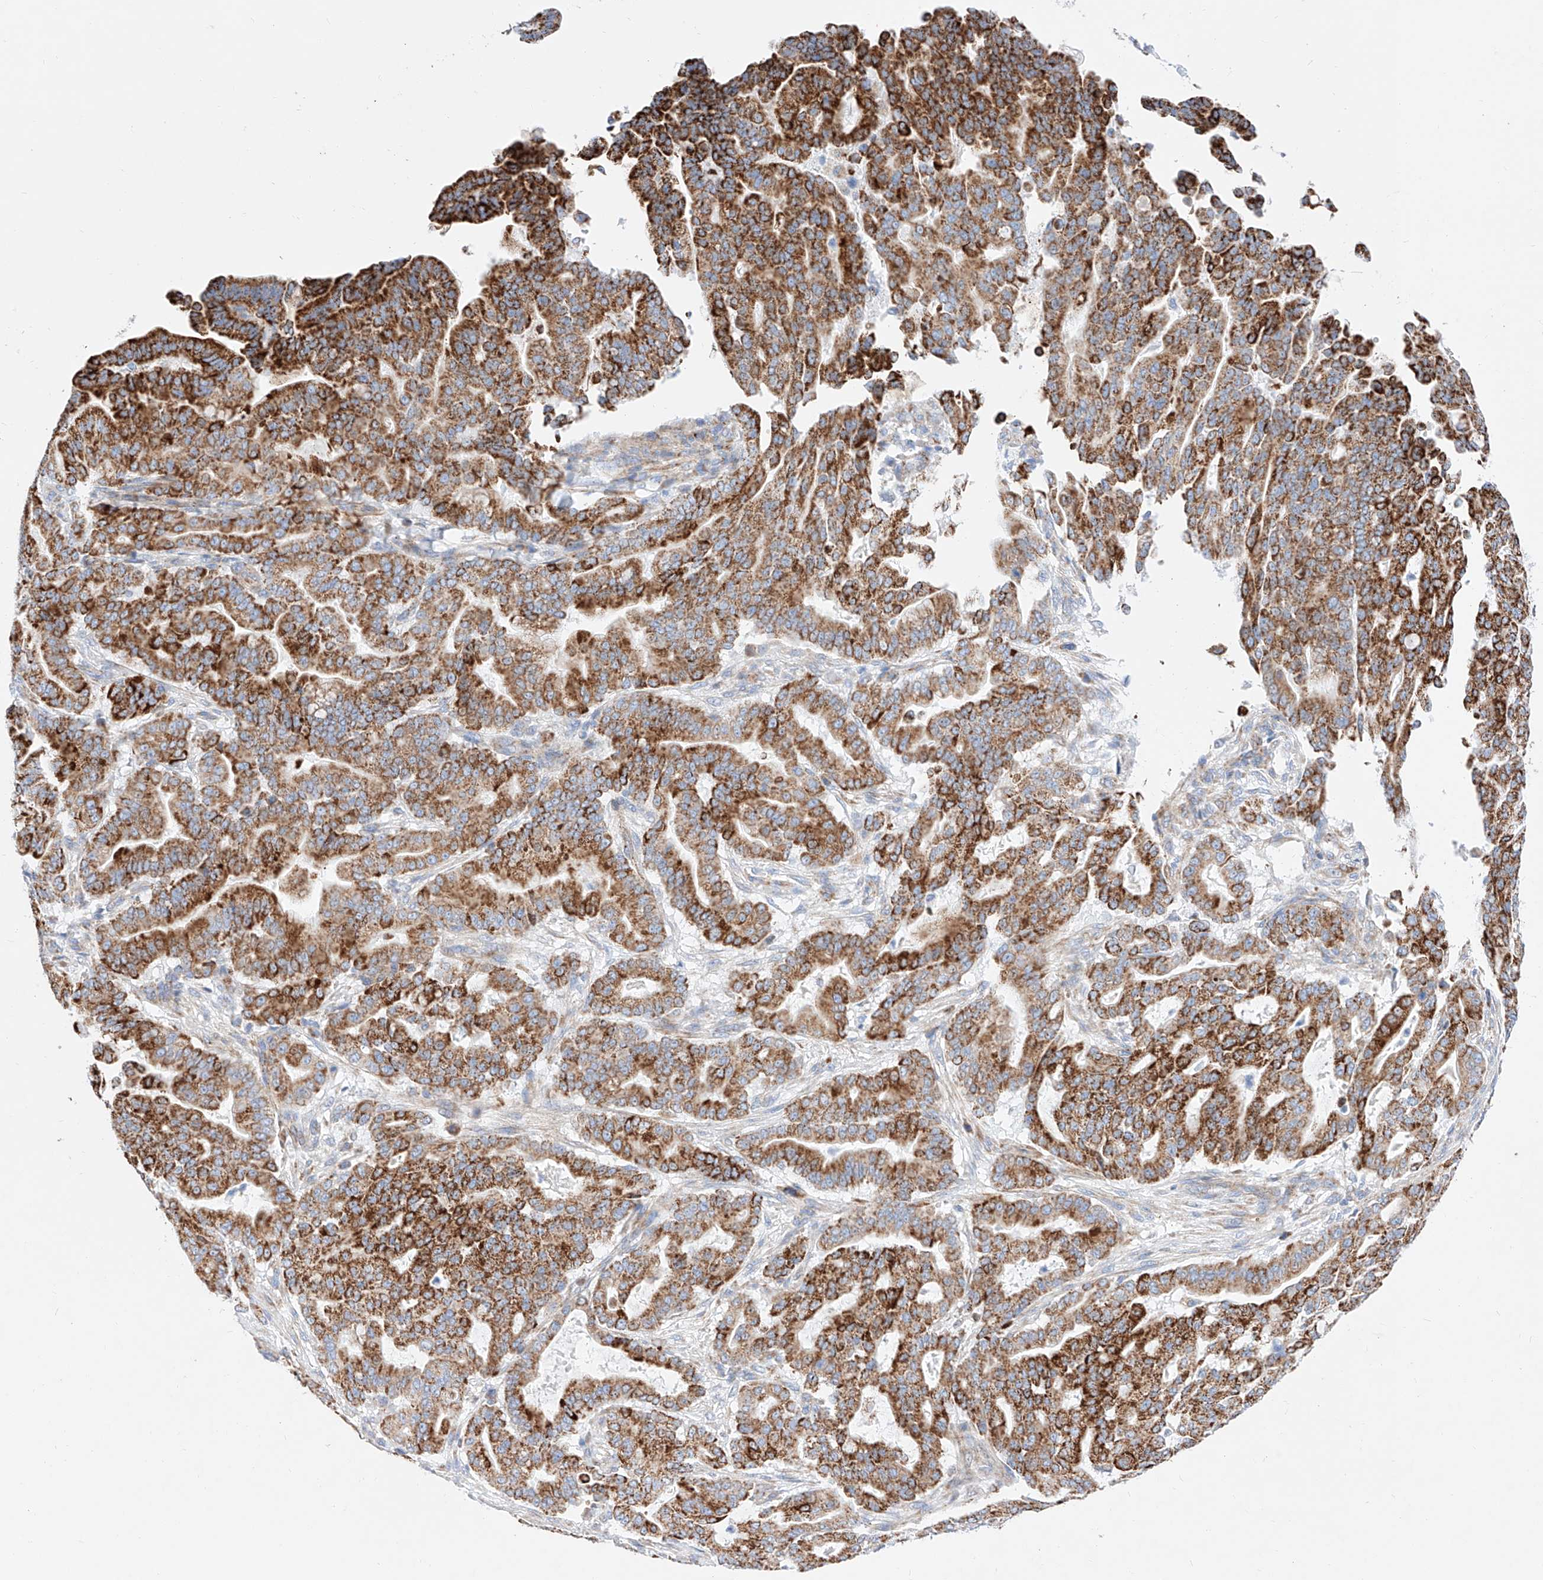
{"staining": {"intensity": "strong", "quantity": ">75%", "location": "cytoplasmic/membranous"}, "tissue": "pancreatic cancer", "cell_type": "Tumor cells", "image_type": "cancer", "snomed": [{"axis": "morphology", "description": "Adenocarcinoma, NOS"}, {"axis": "topography", "description": "Pancreas"}], "caption": "Adenocarcinoma (pancreatic) stained with a protein marker shows strong staining in tumor cells.", "gene": "C6orf62", "patient": {"sex": "male", "age": 63}}